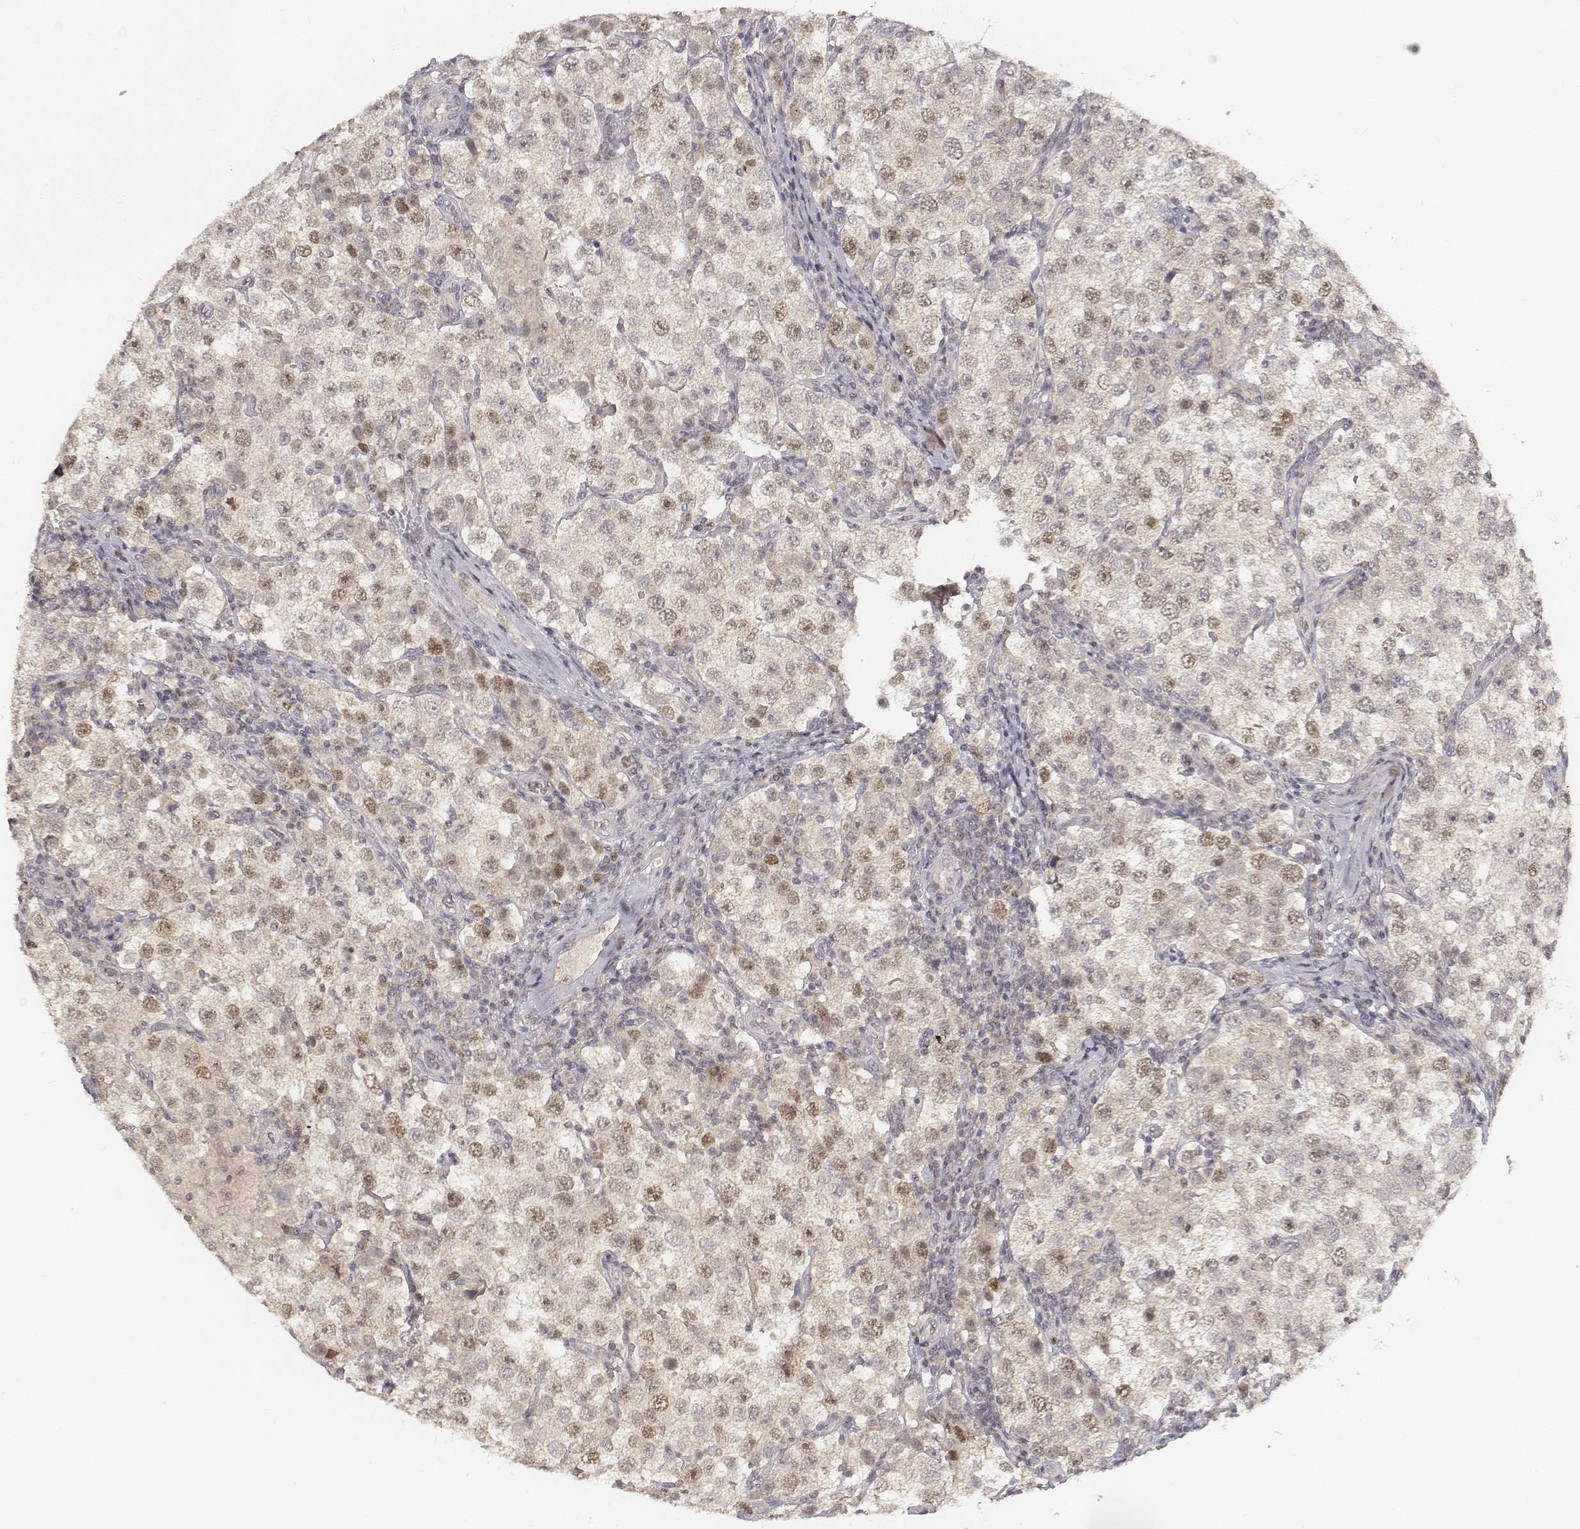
{"staining": {"intensity": "moderate", "quantity": "<25%", "location": "nuclear"}, "tissue": "testis cancer", "cell_type": "Tumor cells", "image_type": "cancer", "snomed": [{"axis": "morphology", "description": "Seminoma, NOS"}, {"axis": "topography", "description": "Testis"}], "caption": "Immunohistochemical staining of human seminoma (testis) displays low levels of moderate nuclear protein staining in about <25% of tumor cells.", "gene": "FANCD2", "patient": {"sex": "male", "age": 37}}